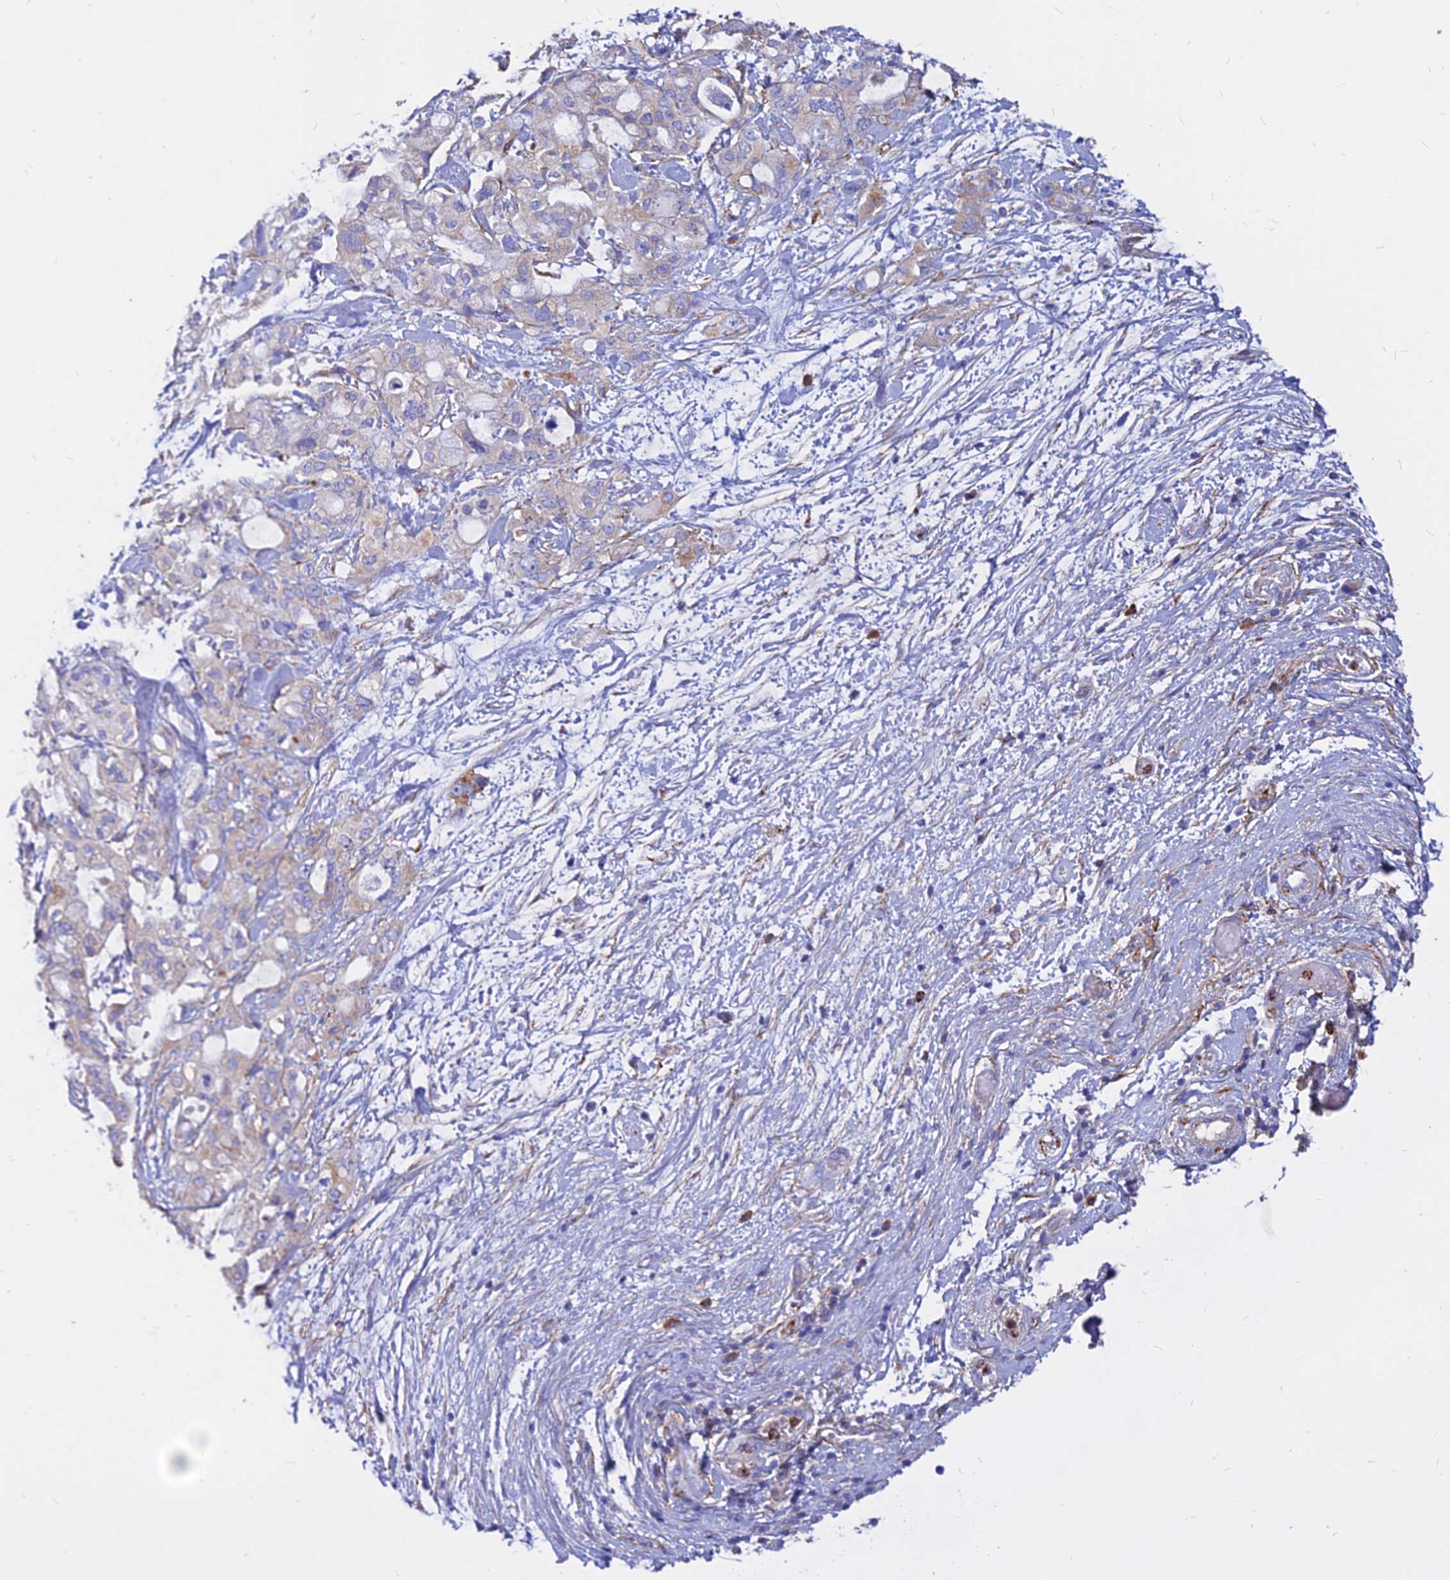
{"staining": {"intensity": "moderate", "quantity": "<25%", "location": "cytoplasmic/membranous"}, "tissue": "pancreatic cancer", "cell_type": "Tumor cells", "image_type": "cancer", "snomed": [{"axis": "morphology", "description": "Inflammation, NOS"}, {"axis": "morphology", "description": "Adenocarcinoma, NOS"}, {"axis": "topography", "description": "Pancreas"}], "caption": "Tumor cells show low levels of moderate cytoplasmic/membranous staining in approximately <25% of cells in human pancreatic cancer.", "gene": "AGTRAP", "patient": {"sex": "female", "age": 56}}